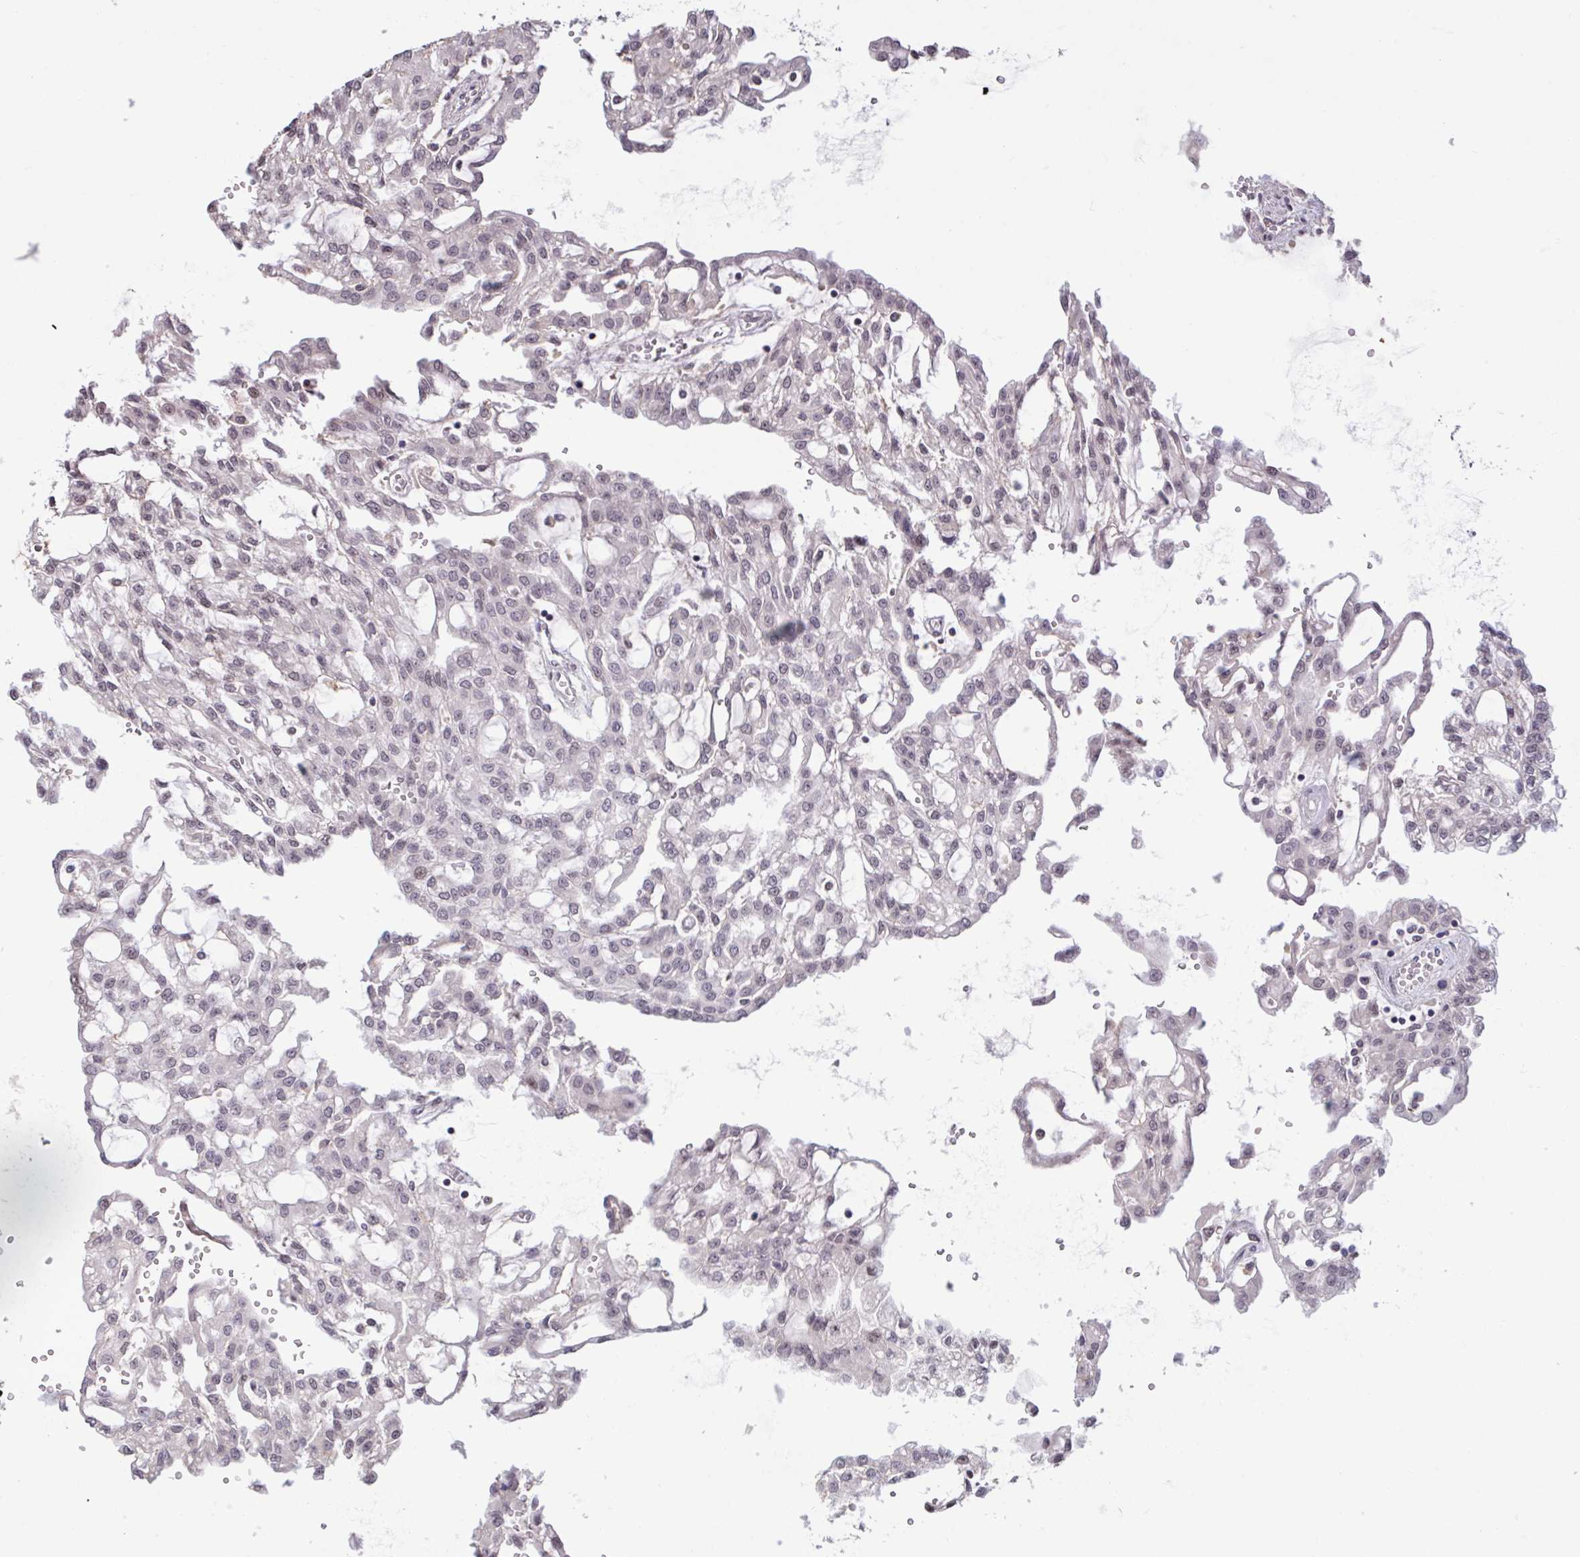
{"staining": {"intensity": "weak", "quantity": "<25%", "location": "nuclear"}, "tissue": "renal cancer", "cell_type": "Tumor cells", "image_type": "cancer", "snomed": [{"axis": "morphology", "description": "Adenocarcinoma, NOS"}, {"axis": "topography", "description": "Kidney"}], "caption": "Immunohistochemistry (IHC) image of human renal cancer (adenocarcinoma) stained for a protein (brown), which exhibits no expression in tumor cells. (DAB (3,3'-diaminobenzidine) immunohistochemistry (IHC) with hematoxylin counter stain).", "gene": "ZNF414", "patient": {"sex": "male", "age": 63}}